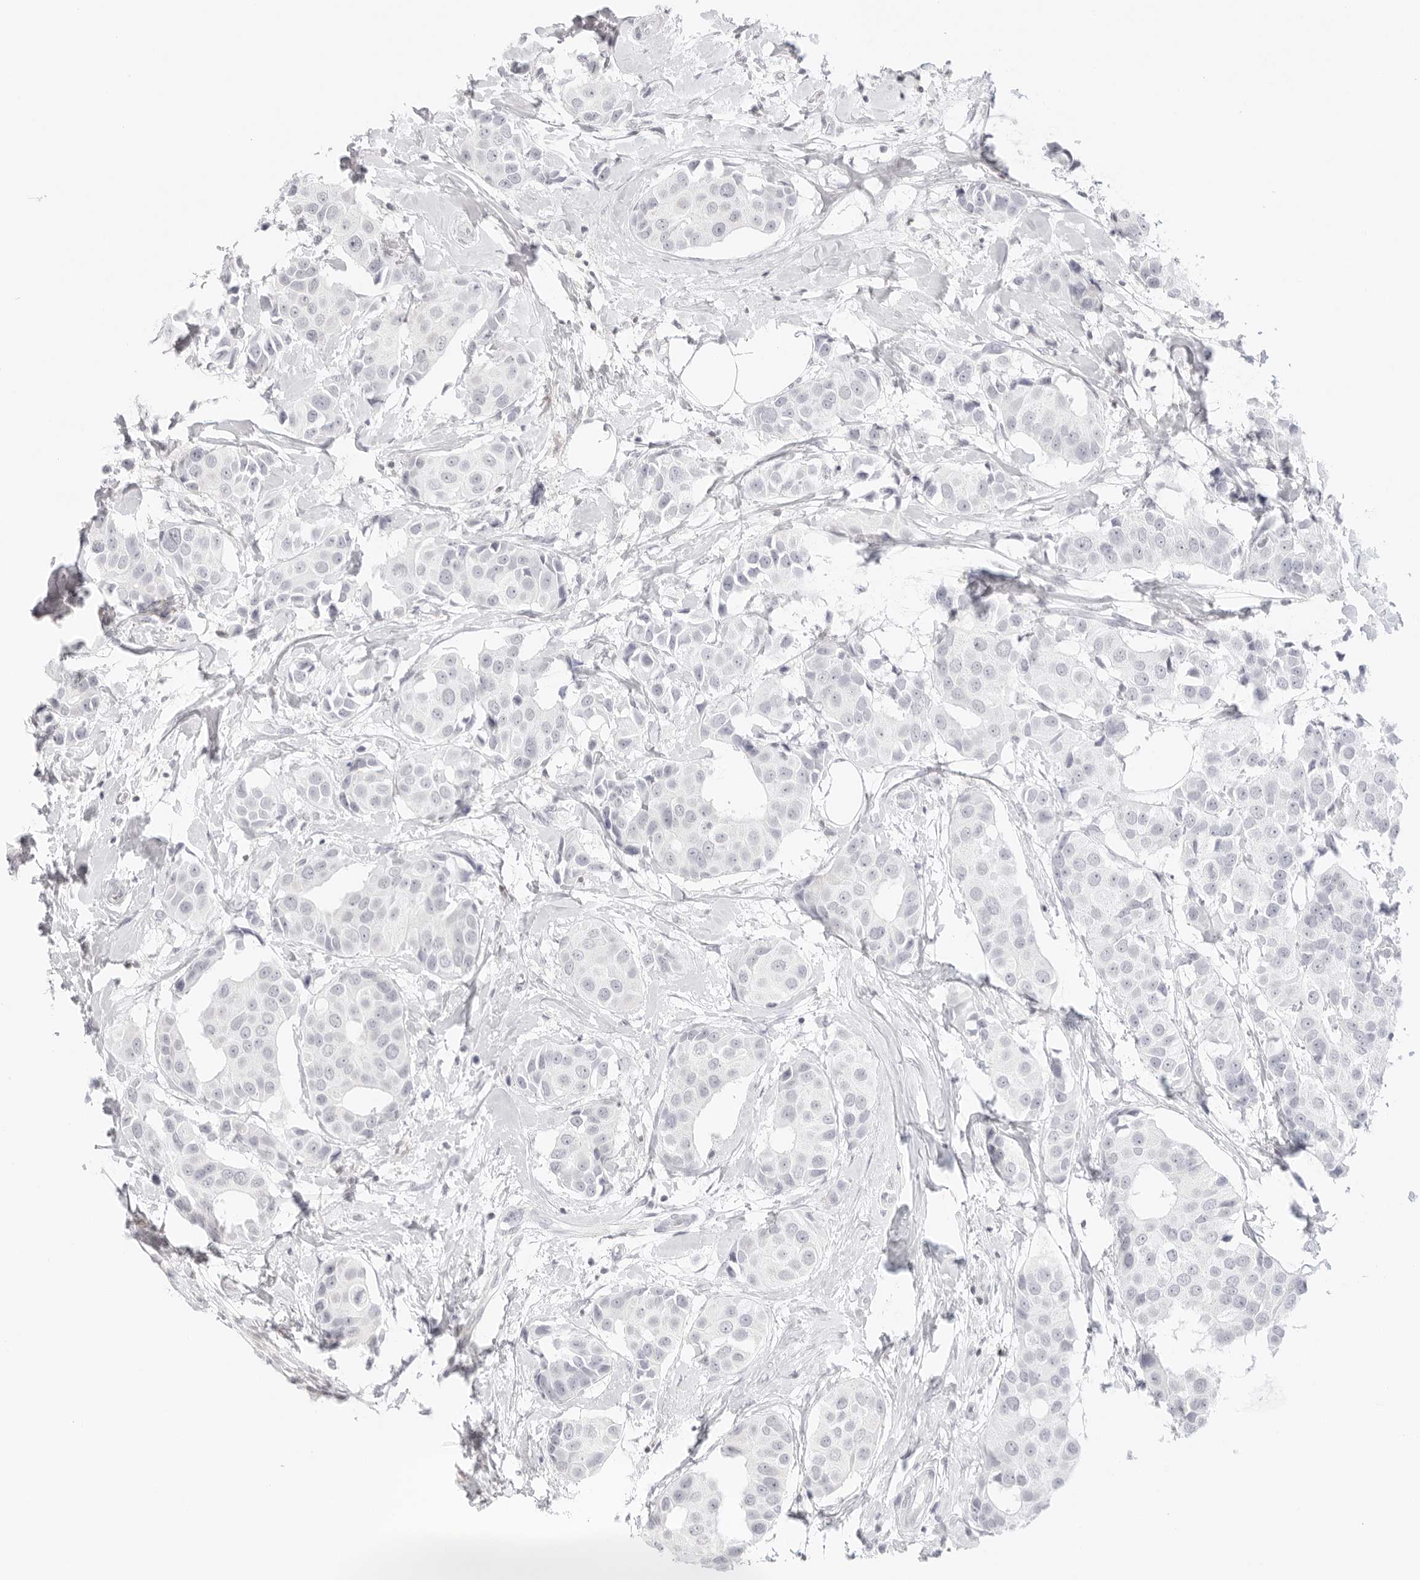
{"staining": {"intensity": "negative", "quantity": "none", "location": "none"}, "tissue": "breast cancer", "cell_type": "Tumor cells", "image_type": "cancer", "snomed": [{"axis": "morphology", "description": "Normal tissue, NOS"}, {"axis": "morphology", "description": "Duct carcinoma"}, {"axis": "topography", "description": "Breast"}], "caption": "Immunohistochemistry of human breast invasive ductal carcinoma shows no expression in tumor cells.", "gene": "TNFRSF14", "patient": {"sex": "female", "age": 39}}